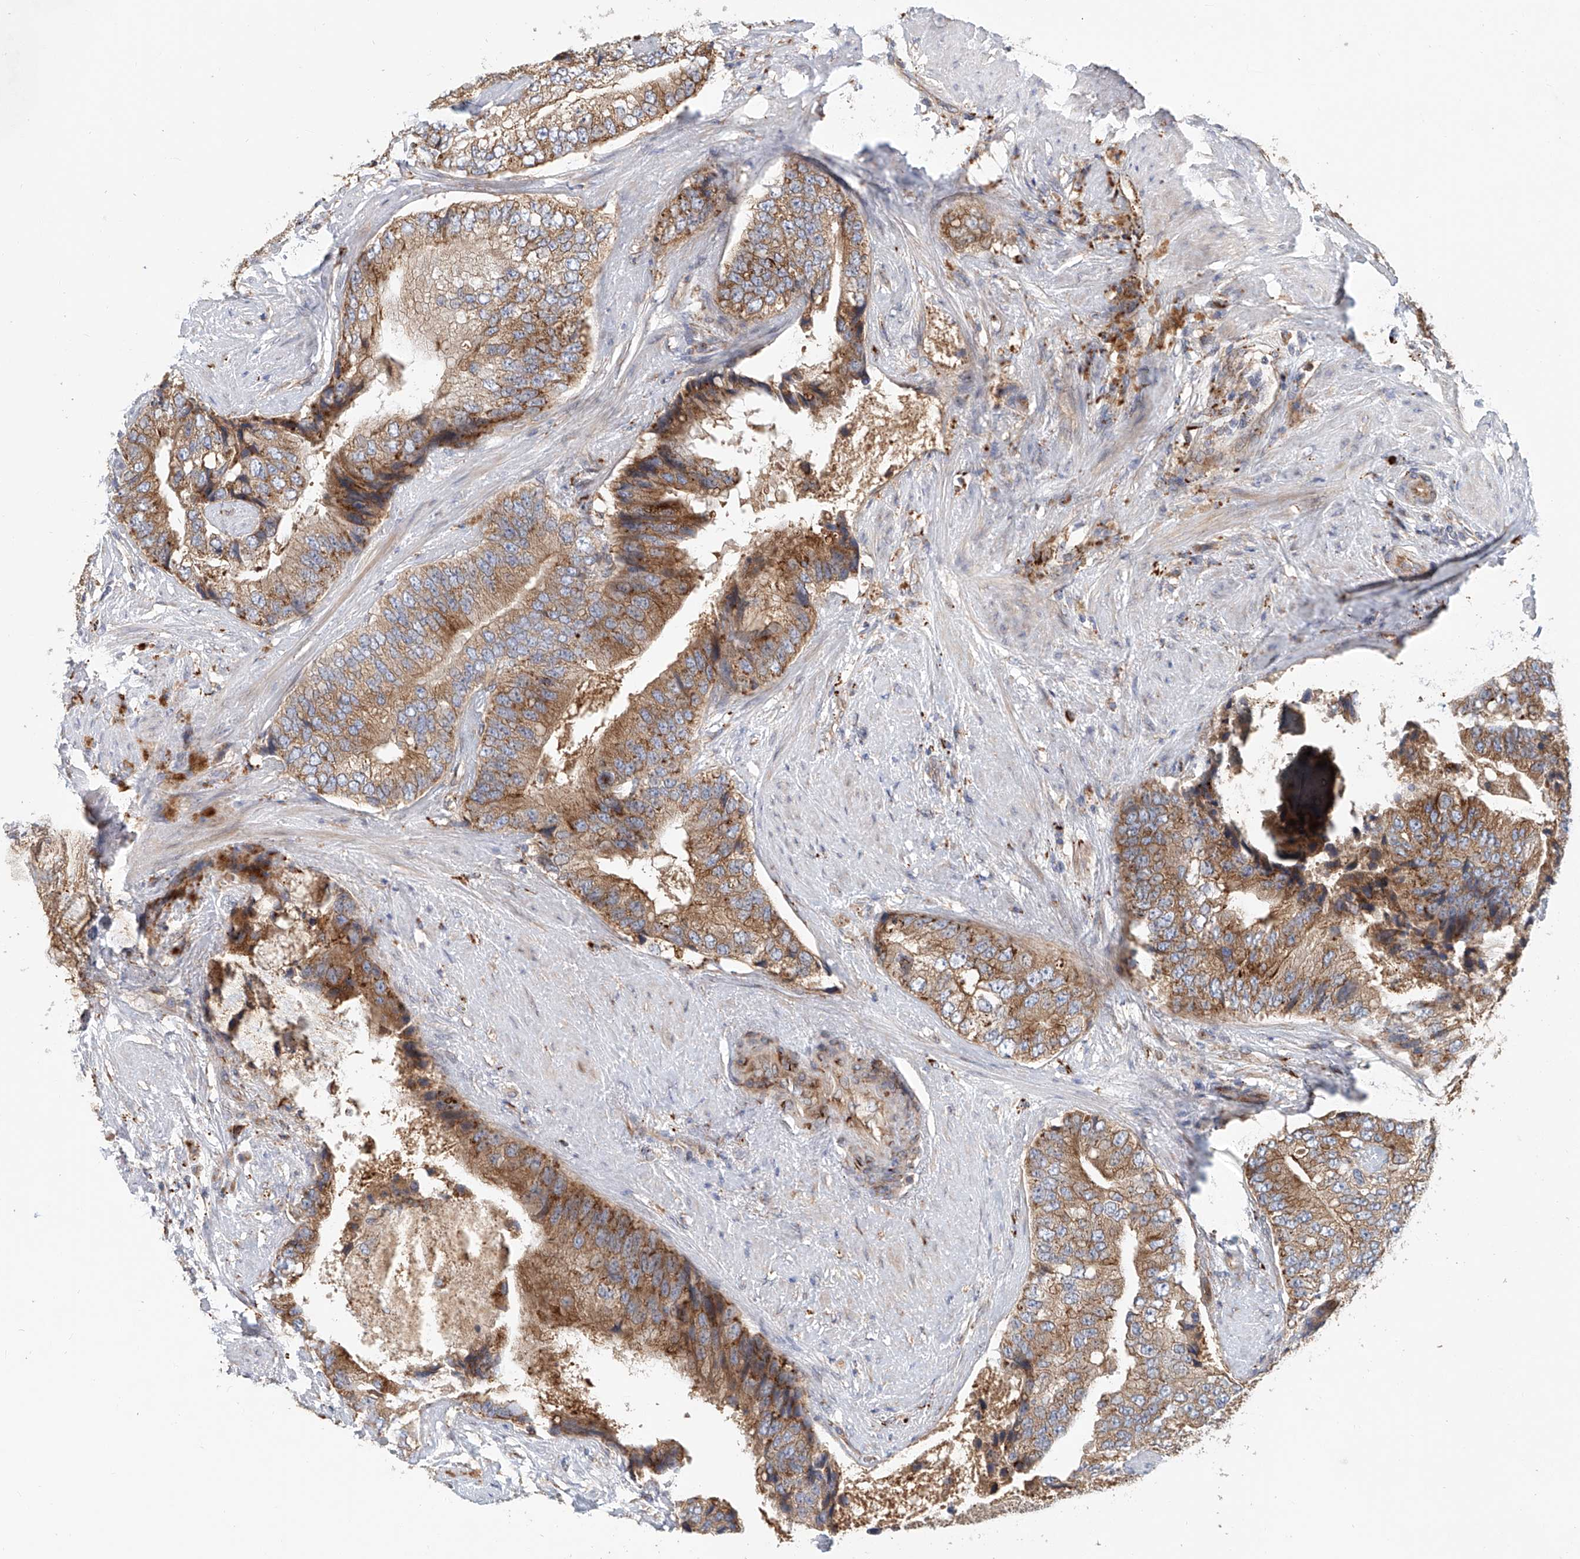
{"staining": {"intensity": "moderate", "quantity": ">75%", "location": "cytoplasmic/membranous"}, "tissue": "prostate cancer", "cell_type": "Tumor cells", "image_type": "cancer", "snomed": [{"axis": "morphology", "description": "Adenocarcinoma, High grade"}, {"axis": "topography", "description": "Prostate"}], "caption": "Adenocarcinoma (high-grade) (prostate) tissue displays moderate cytoplasmic/membranous staining in about >75% of tumor cells", "gene": "HGSNAT", "patient": {"sex": "male", "age": 70}}